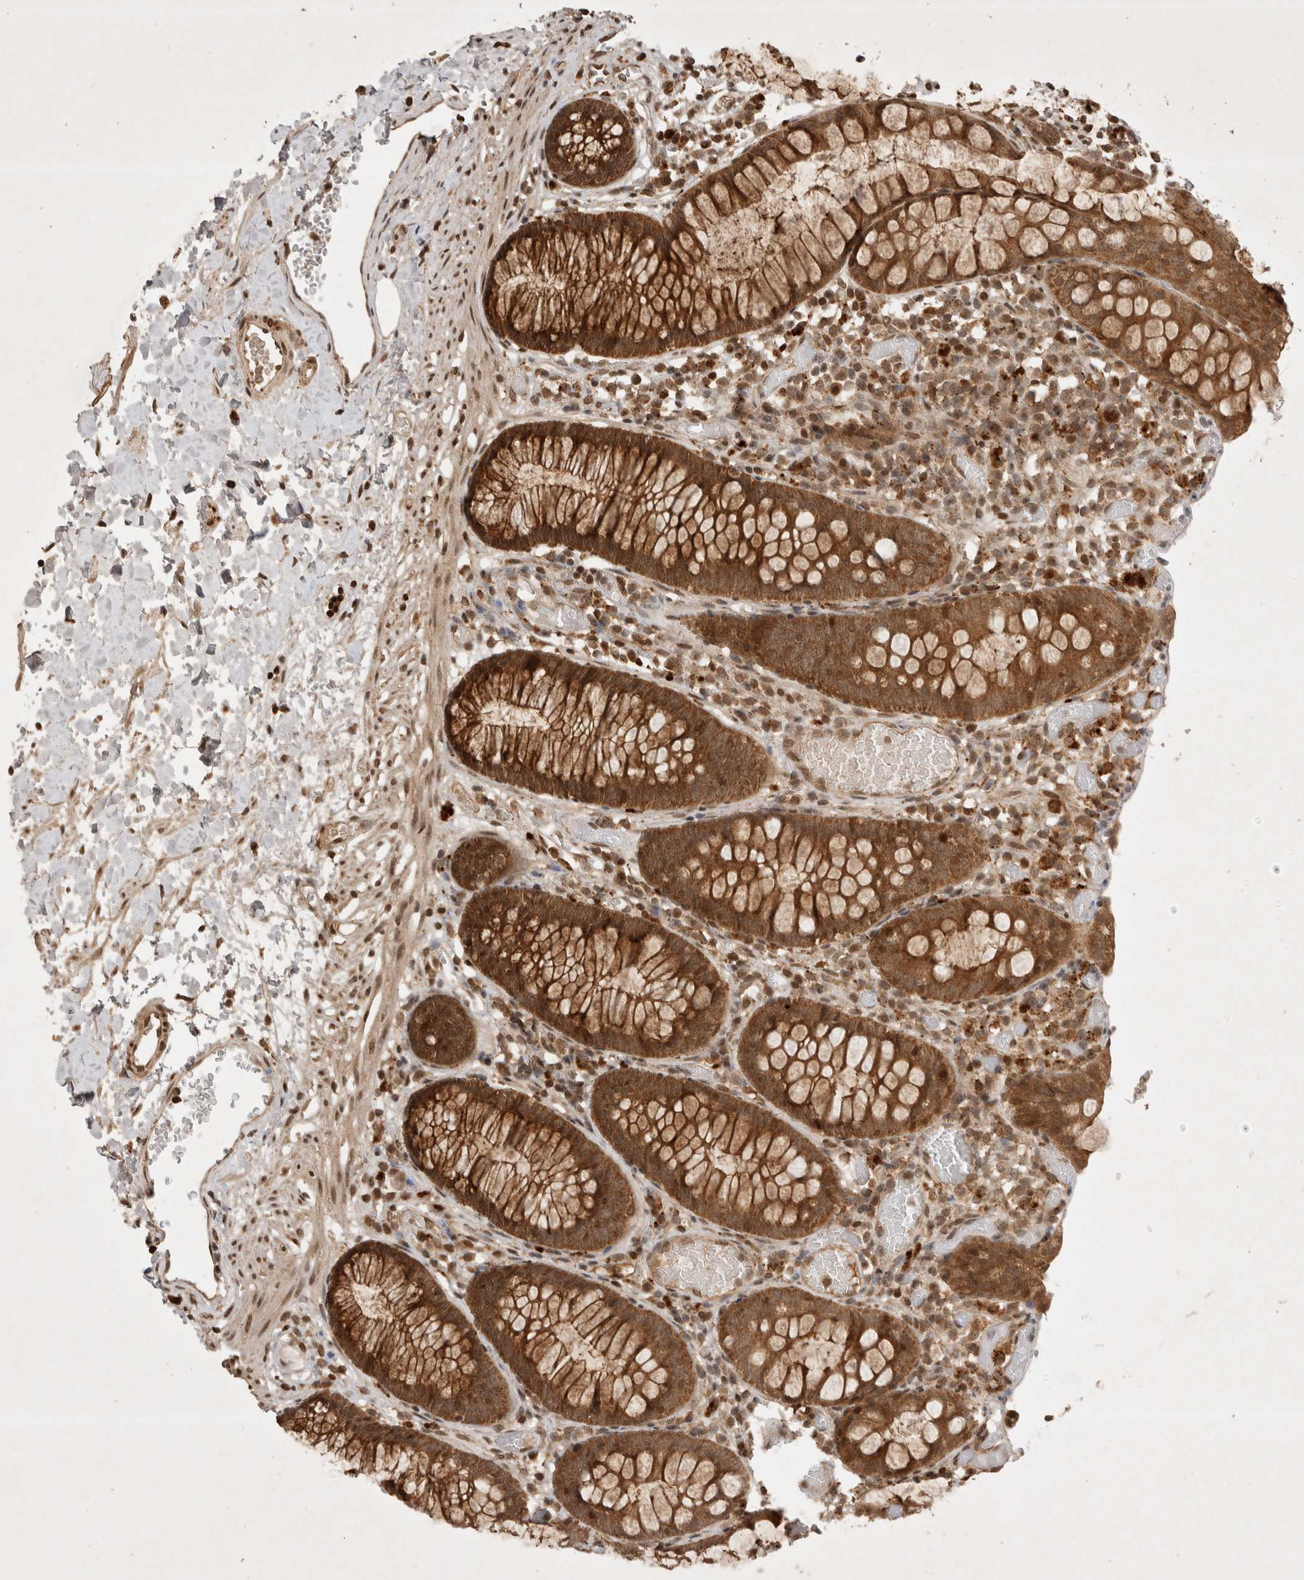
{"staining": {"intensity": "moderate", "quantity": ">75%", "location": "cytoplasmic/membranous,nuclear"}, "tissue": "colon", "cell_type": "Endothelial cells", "image_type": "normal", "snomed": [{"axis": "morphology", "description": "Normal tissue, NOS"}, {"axis": "topography", "description": "Colon"}], "caption": "Colon stained with DAB (3,3'-diaminobenzidine) immunohistochemistry (IHC) demonstrates medium levels of moderate cytoplasmic/membranous,nuclear expression in approximately >75% of endothelial cells. The staining was performed using DAB (3,3'-diaminobenzidine), with brown indicating positive protein expression. Nuclei are stained blue with hematoxylin.", "gene": "FAM221A", "patient": {"sex": "male", "age": 14}}